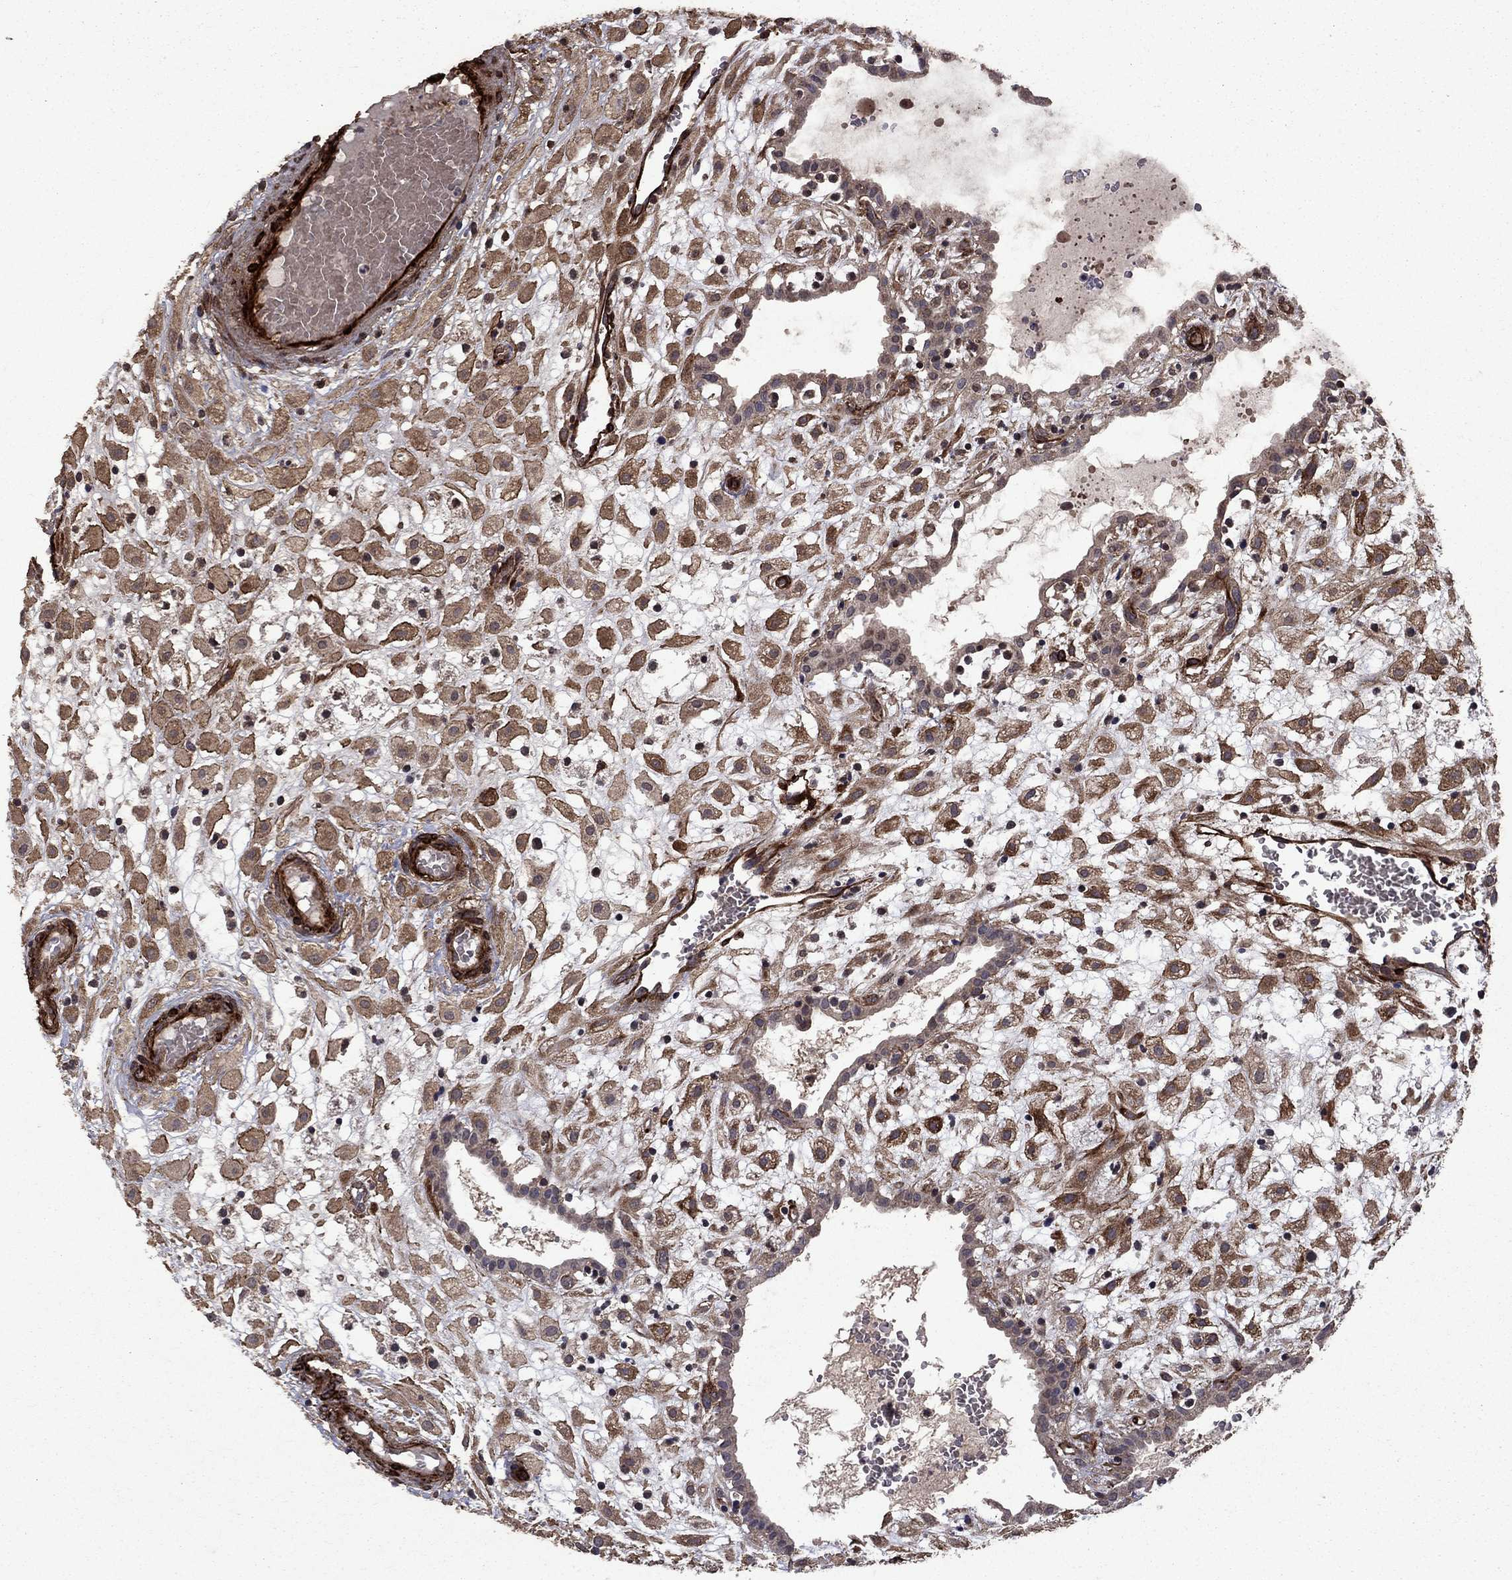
{"staining": {"intensity": "moderate", "quantity": ">75%", "location": "cytoplasmic/membranous"}, "tissue": "placenta", "cell_type": "Decidual cells", "image_type": "normal", "snomed": [{"axis": "morphology", "description": "Normal tissue, NOS"}, {"axis": "topography", "description": "Placenta"}], "caption": "Placenta stained with DAB immunohistochemistry reveals medium levels of moderate cytoplasmic/membranous staining in approximately >75% of decidual cells. The staining is performed using DAB (3,3'-diaminobenzidine) brown chromogen to label protein expression. The nuclei are counter-stained blue using hematoxylin.", "gene": "COL18A1", "patient": {"sex": "female", "age": 24}}